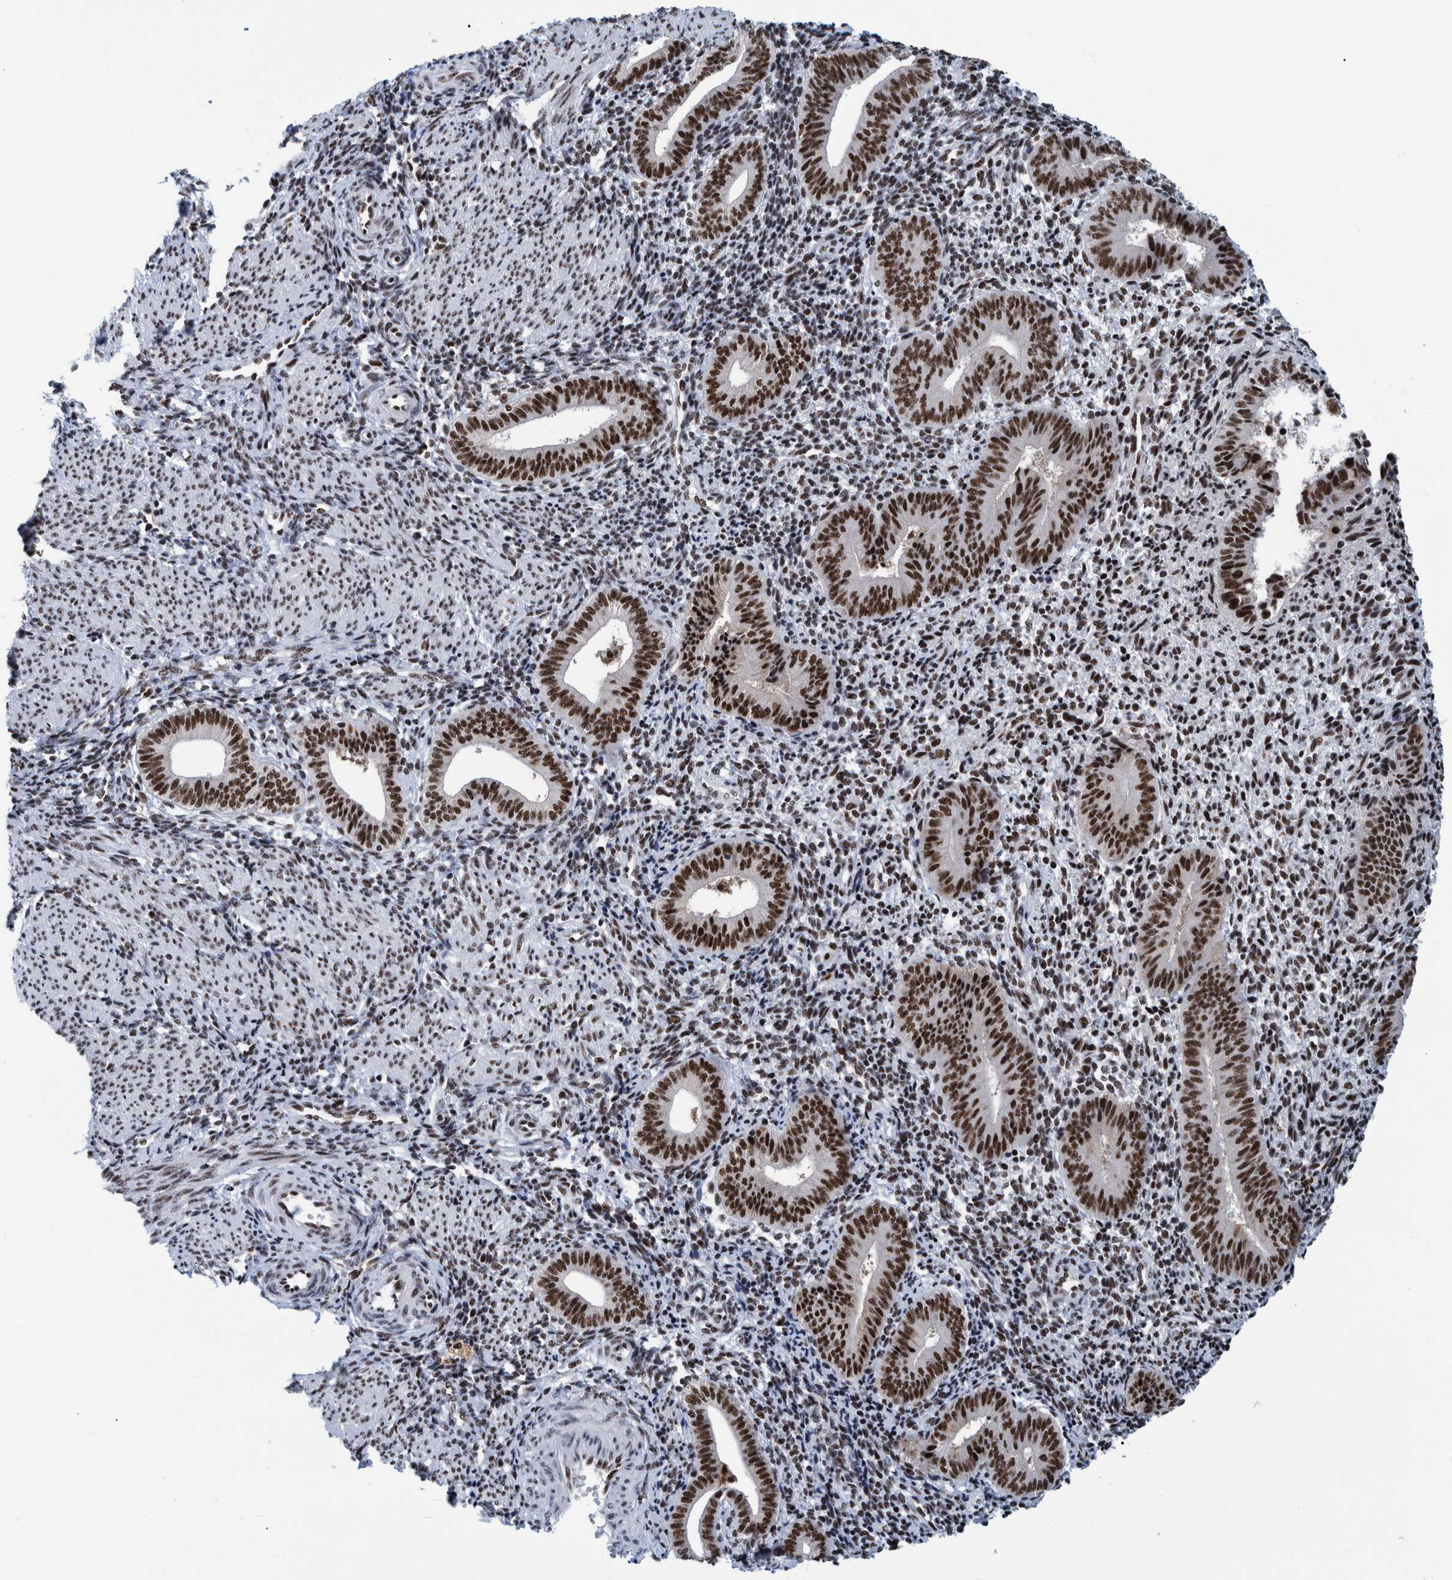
{"staining": {"intensity": "moderate", "quantity": ">75%", "location": "nuclear"}, "tissue": "endometrium", "cell_type": "Cells in endometrial stroma", "image_type": "normal", "snomed": [{"axis": "morphology", "description": "Normal tissue, NOS"}, {"axis": "topography", "description": "Uterus"}, {"axis": "topography", "description": "Endometrium"}], "caption": "This image reveals unremarkable endometrium stained with immunohistochemistry (IHC) to label a protein in brown. The nuclear of cells in endometrial stroma show moderate positivity for the protein. Nuclei are counter-stained blue.", "gene": "EFTUD2", "patient": {"sex": "female", "age": 33}}